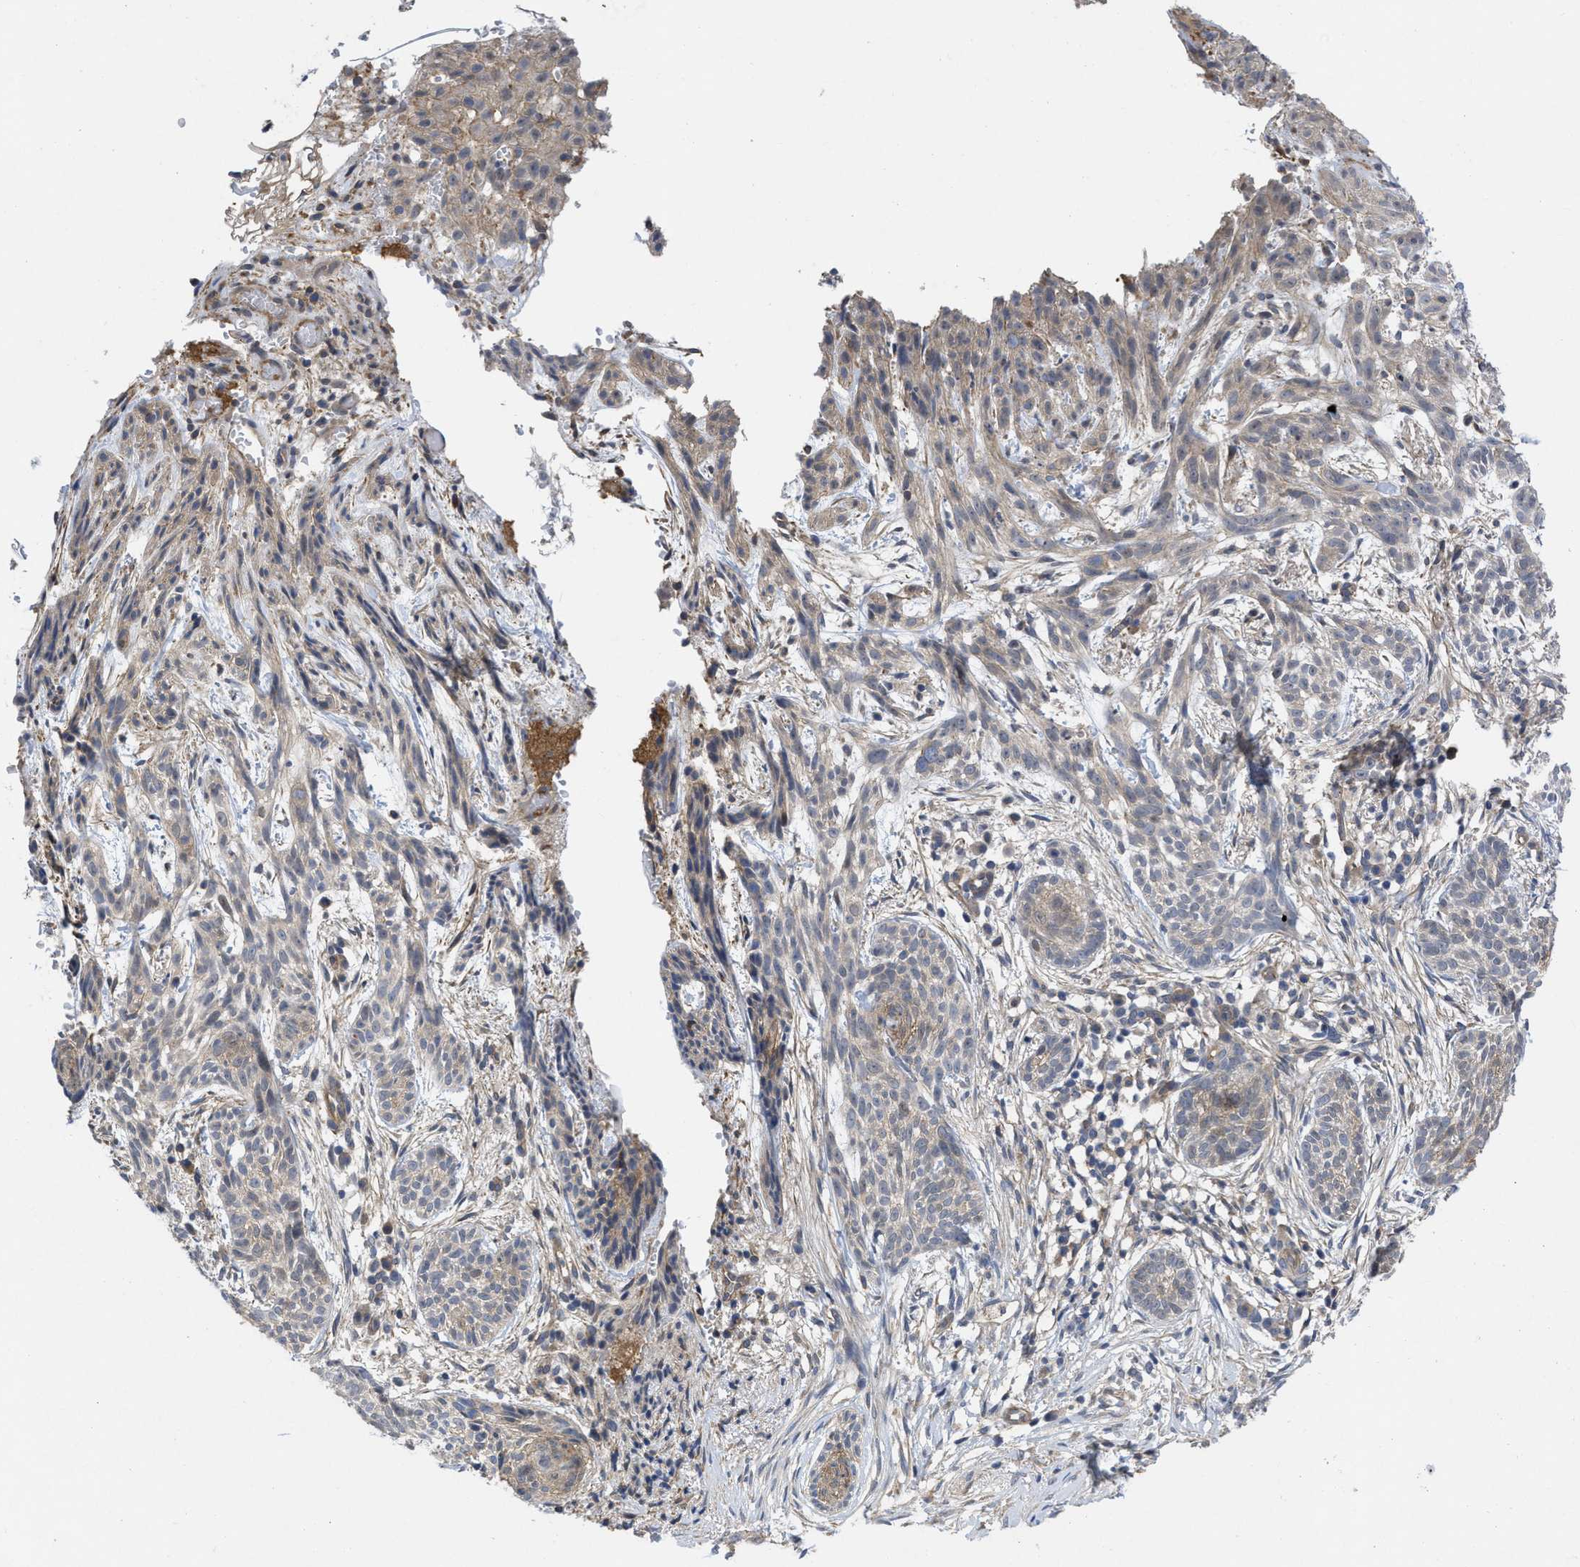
{"staining": {"intensity": "weak", "quantity": "25%-75%", "location": "cytoplasmic/membranous"}, "tissue": "skin cancer", "cell_type": "Tumor cells", "image_type": "cancer", "snomed": [{"axis": "morphology", "description": "Basal cell carcinoma"}, {"axis": "topography", "description": "Skin"}], "caption": "Skin cancer (basal cell carcinoma) stained with a brown dye displays weak cytoplasmic/membranous positive expression in approximately 25%-75% of tumor cells.", "gene": "ARHGEF26", "patient": {"sex": "female", "age": 59}}